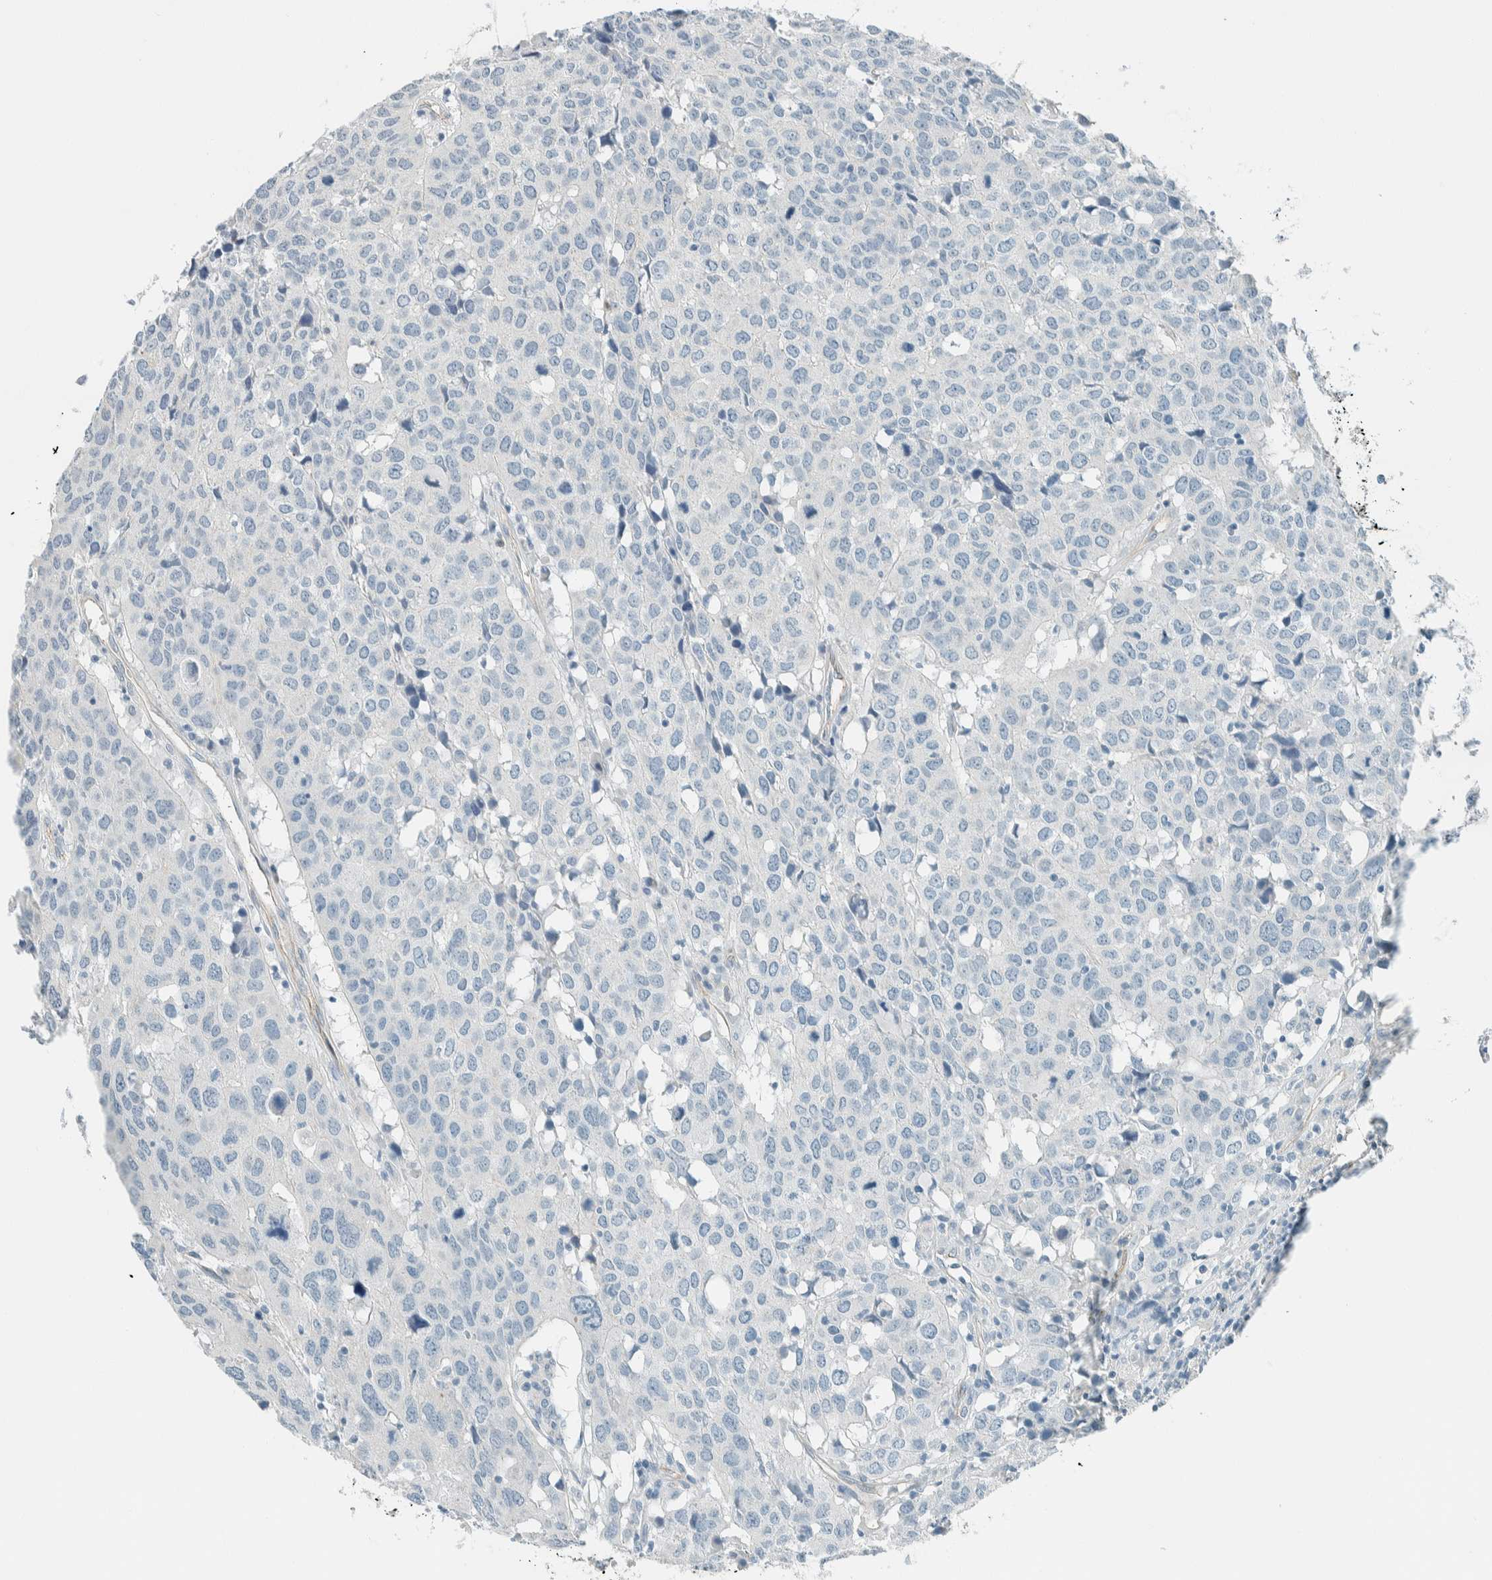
{"staining": {"intensity": "negative", "quantity": "none", "location": "none"}, "tissue": "head and neck cancer", "cell_type": "Tumor cells", "image_type": "cancer", "snomed": [{"axis": "morphology", "description": "Squamous cell carcinoma, NOS"}, {"axis": "topography", "description": "Head-Neck"}], "caption": "IHC image of head and neck squamous cell carcinoma stained for a protein (brown), which demonstrates no positivity in tumor cells.", "gene": "SLFN12", "patient": {"sex": "male", "age": 66}}